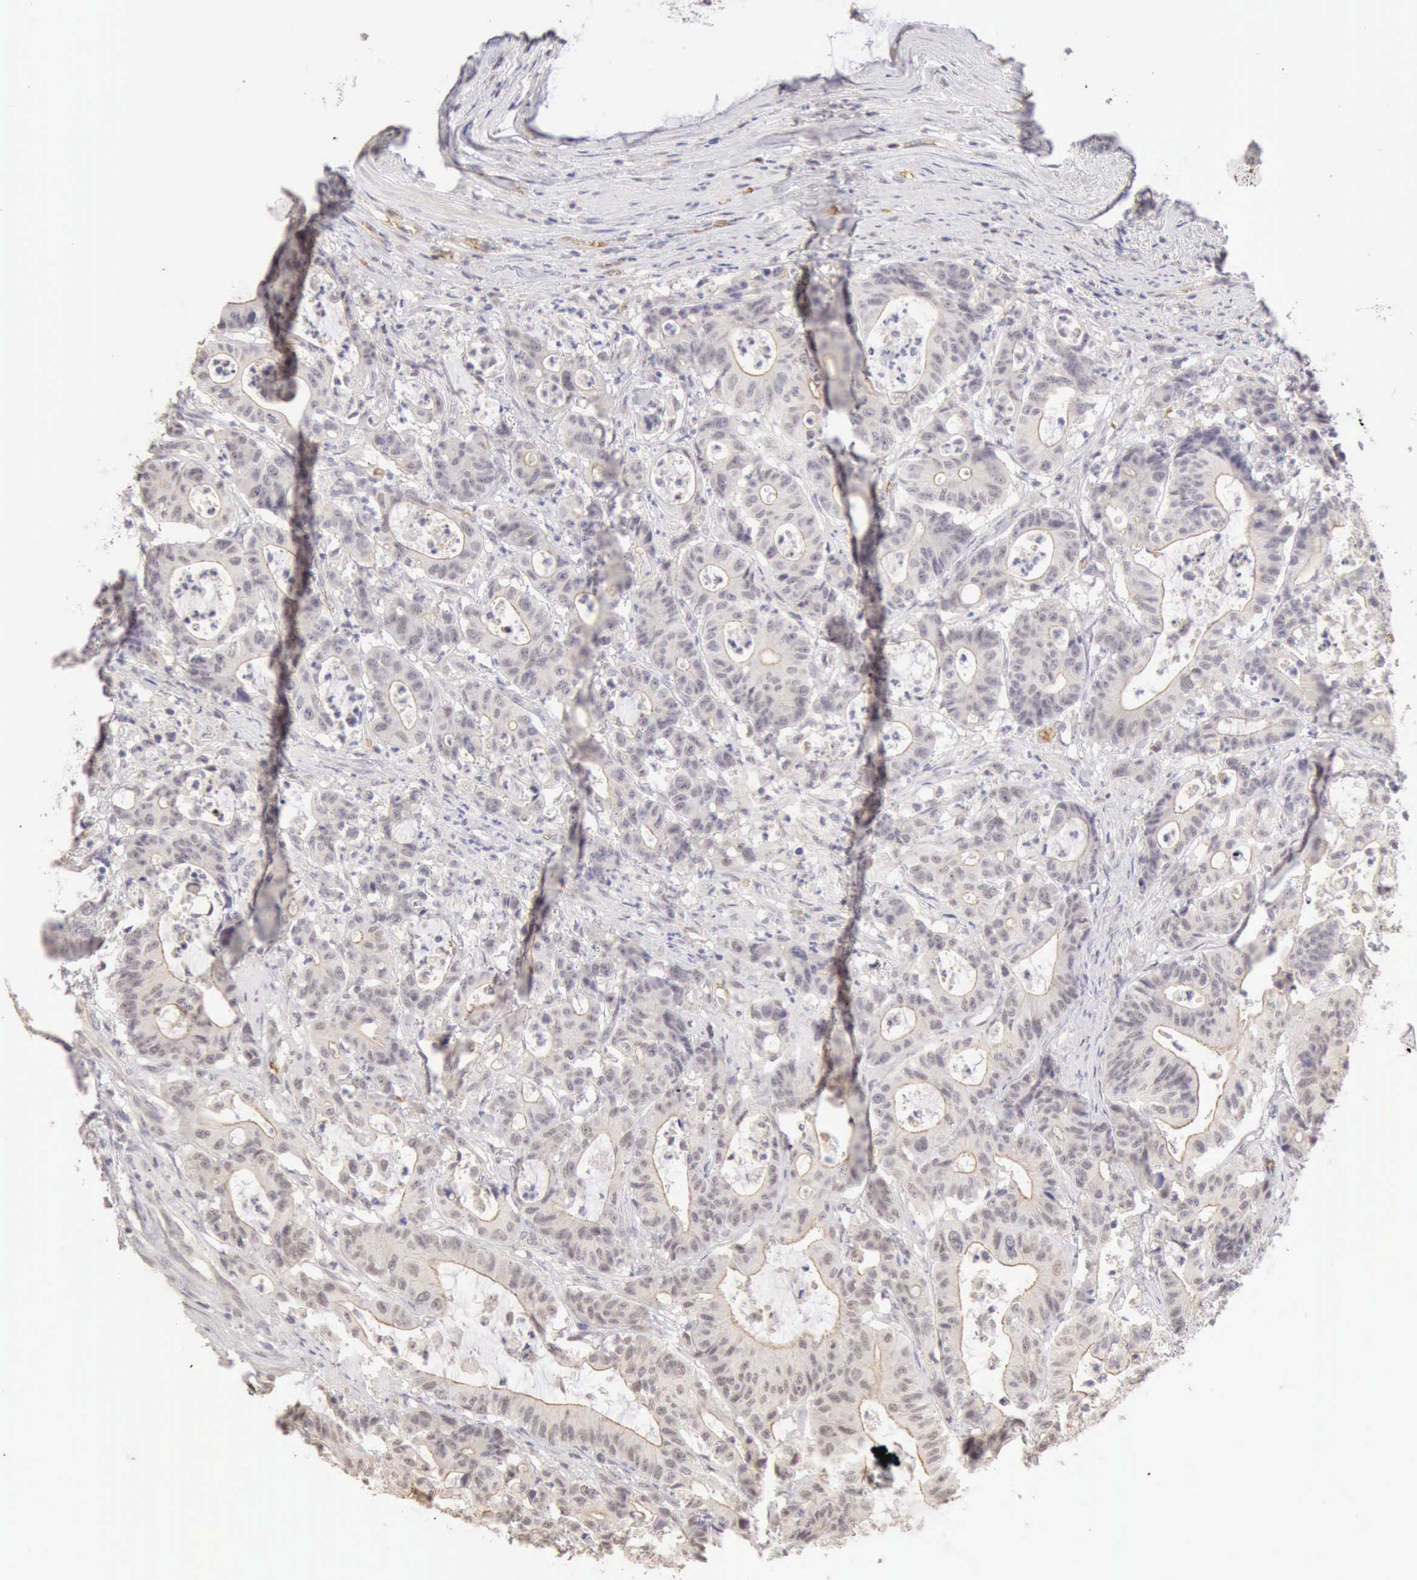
{"staining": {"intensity": "weak", "quantity": ">75%", "location": "cytoplasmic/membranous"}, "tissue": "colorectal cancer", "cell_type": "Tumor cells", "image_type": "cancer", "snomed": [{"axis": "morphology", "description": "Adenocarcinoma, NOS"}, {"axis": "topography", "description": "Colon"}], "caption": "Colorectal cancer (adenocarcinoma) was stained to show a protein in brown. There is low levels of weak cytoplasmic/membranous expression in about >75% of tumor cells.", "gene": "CFI", "patient": {"sex": "female", "age": 84}}